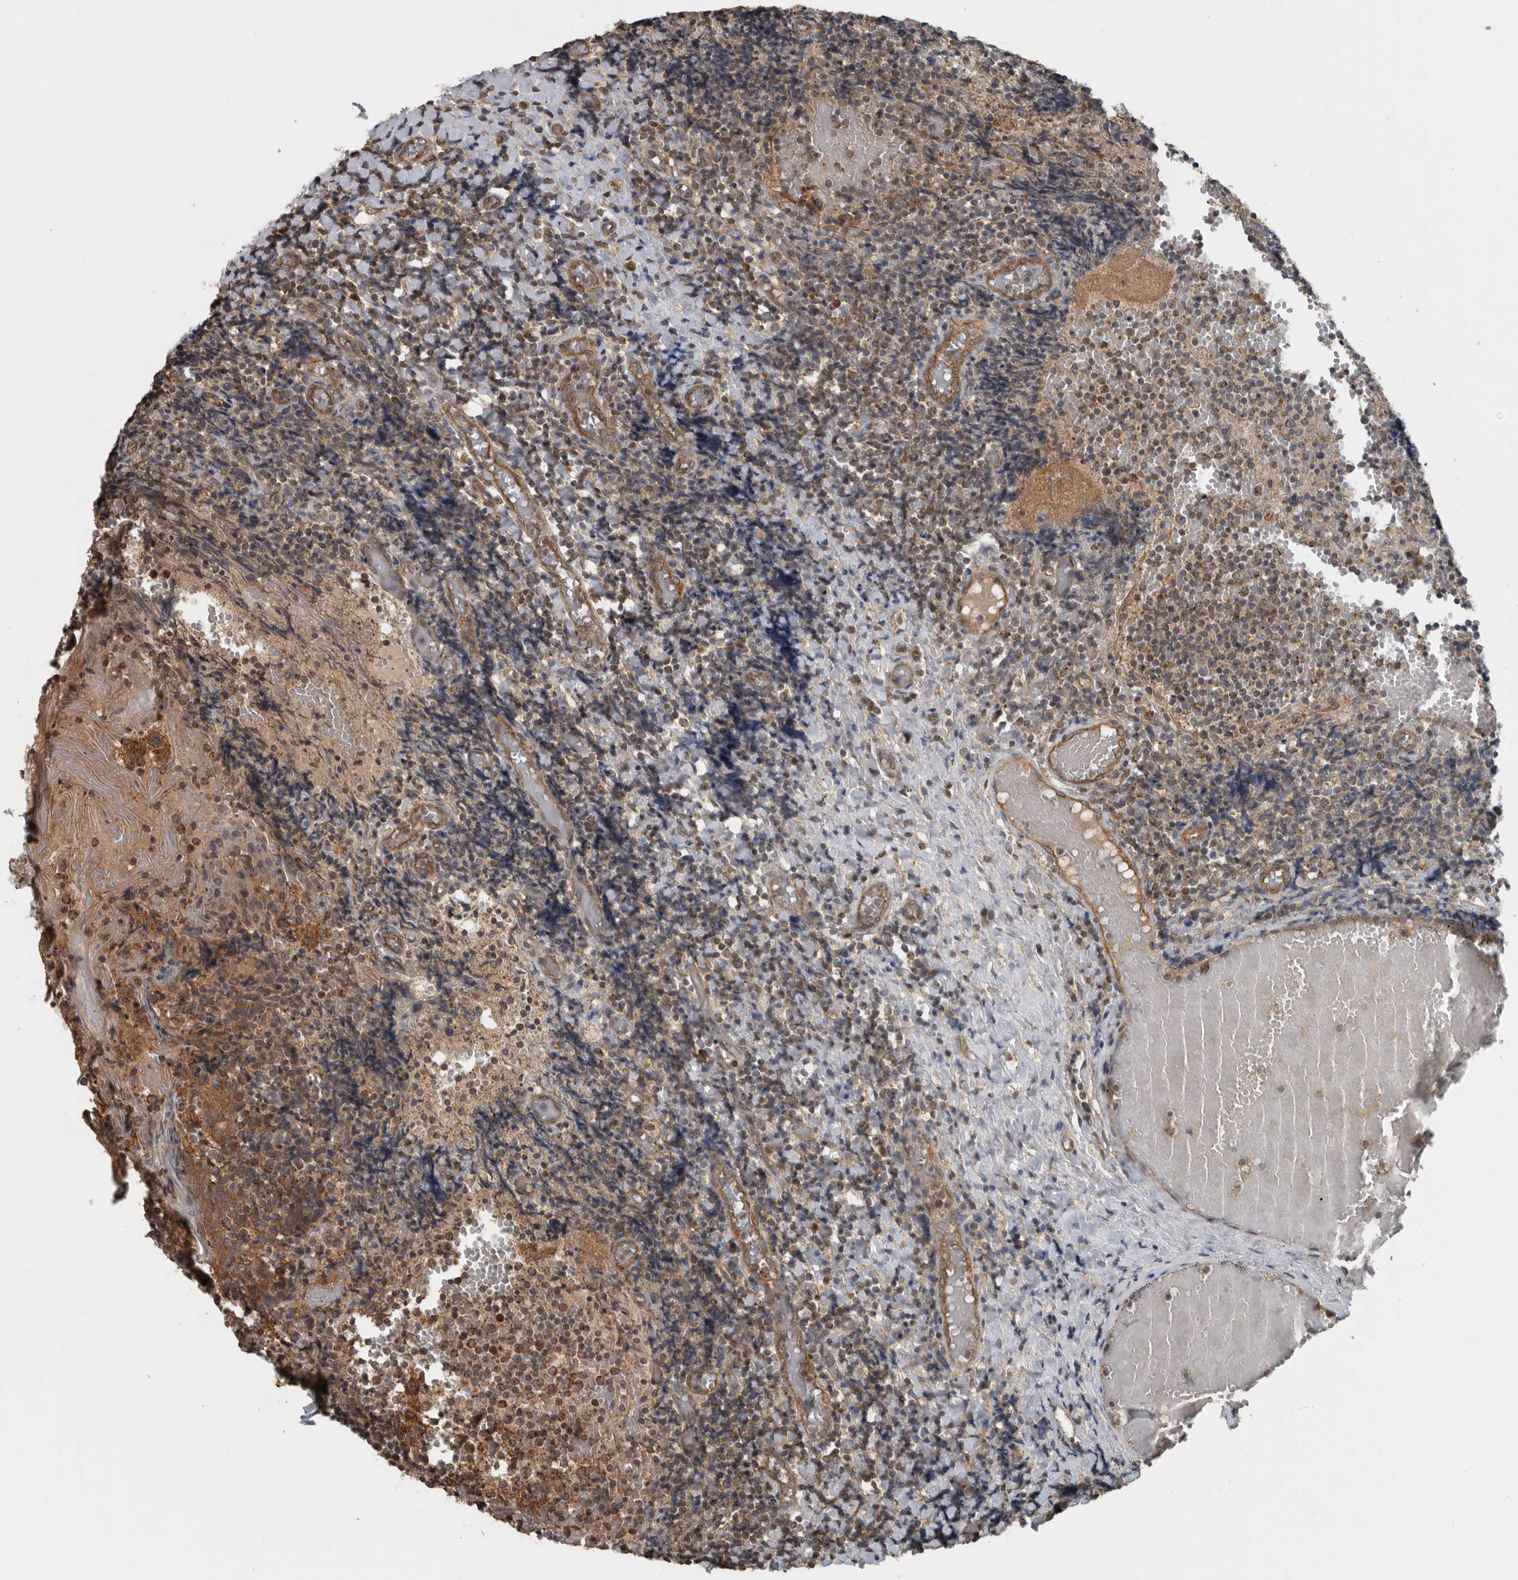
{"staining": {"intensity": "moderate", "quantity": ">75%", "location": "cytoplasmic/membranous"}, "tissue": "tonsil", "cell_type": "Germinal center cells", "image_type": "normal", "snomed": [{"axis": "morphology", "description": "Normal tissue, NOS"}, {"axis": "topography", "description": "Tonsil"}], "caption": "Immunohistochemical staining of normal human tonsil displays moderate cytoplasmic/membranous protein positivity in approximately >75% of germinal center cells. (Brightfield microscopy of DAB IHC at high magnification).", "gene": "AFAP1", "patient": {"sex": "female", "age": 19}}